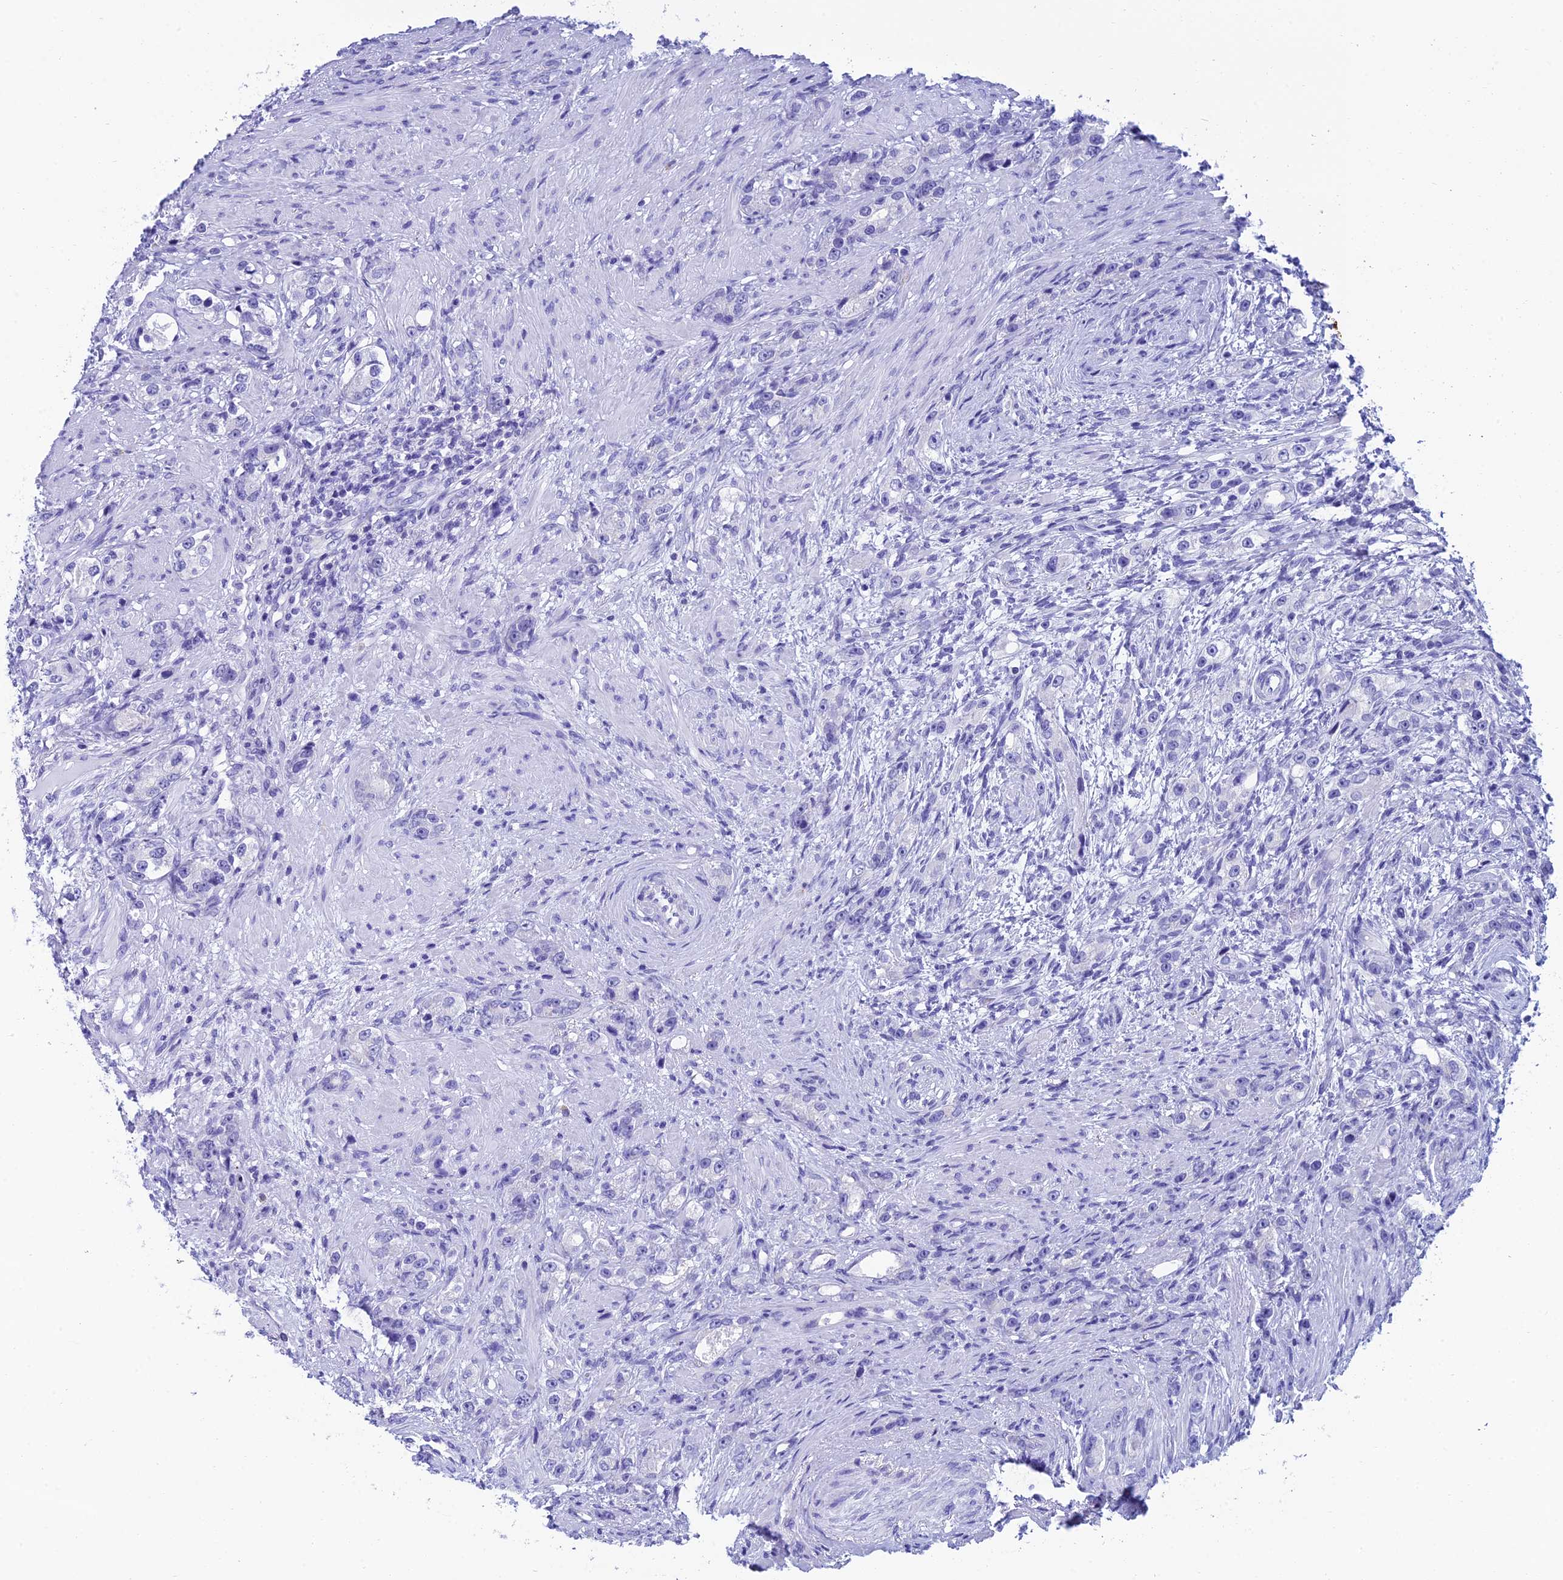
{"staining": {"intensity": "negative", "quantity": "none", "location": "none"}, "tissue": "prostate cancer", "cell_type": "Tumor cells", "image_type": "cancer", "snomed": [{"axis": "morphology", "description": "Adenocarcinoma, High grade"}, {"axis": "topography", "description": "Prostate"}], "caption": "Immunohistochemistry (IHC) photomicrograph of neoplastic tissue: human prostate cancer stained with DAB reveals no significant protein staining in tumor cells. (DAB (3,3'-diaminobenzidine) immunohistochemistry with hematoxylin counter stain).", "gene": "REEP4", "patient": {"sex": "male", "age": 63}}